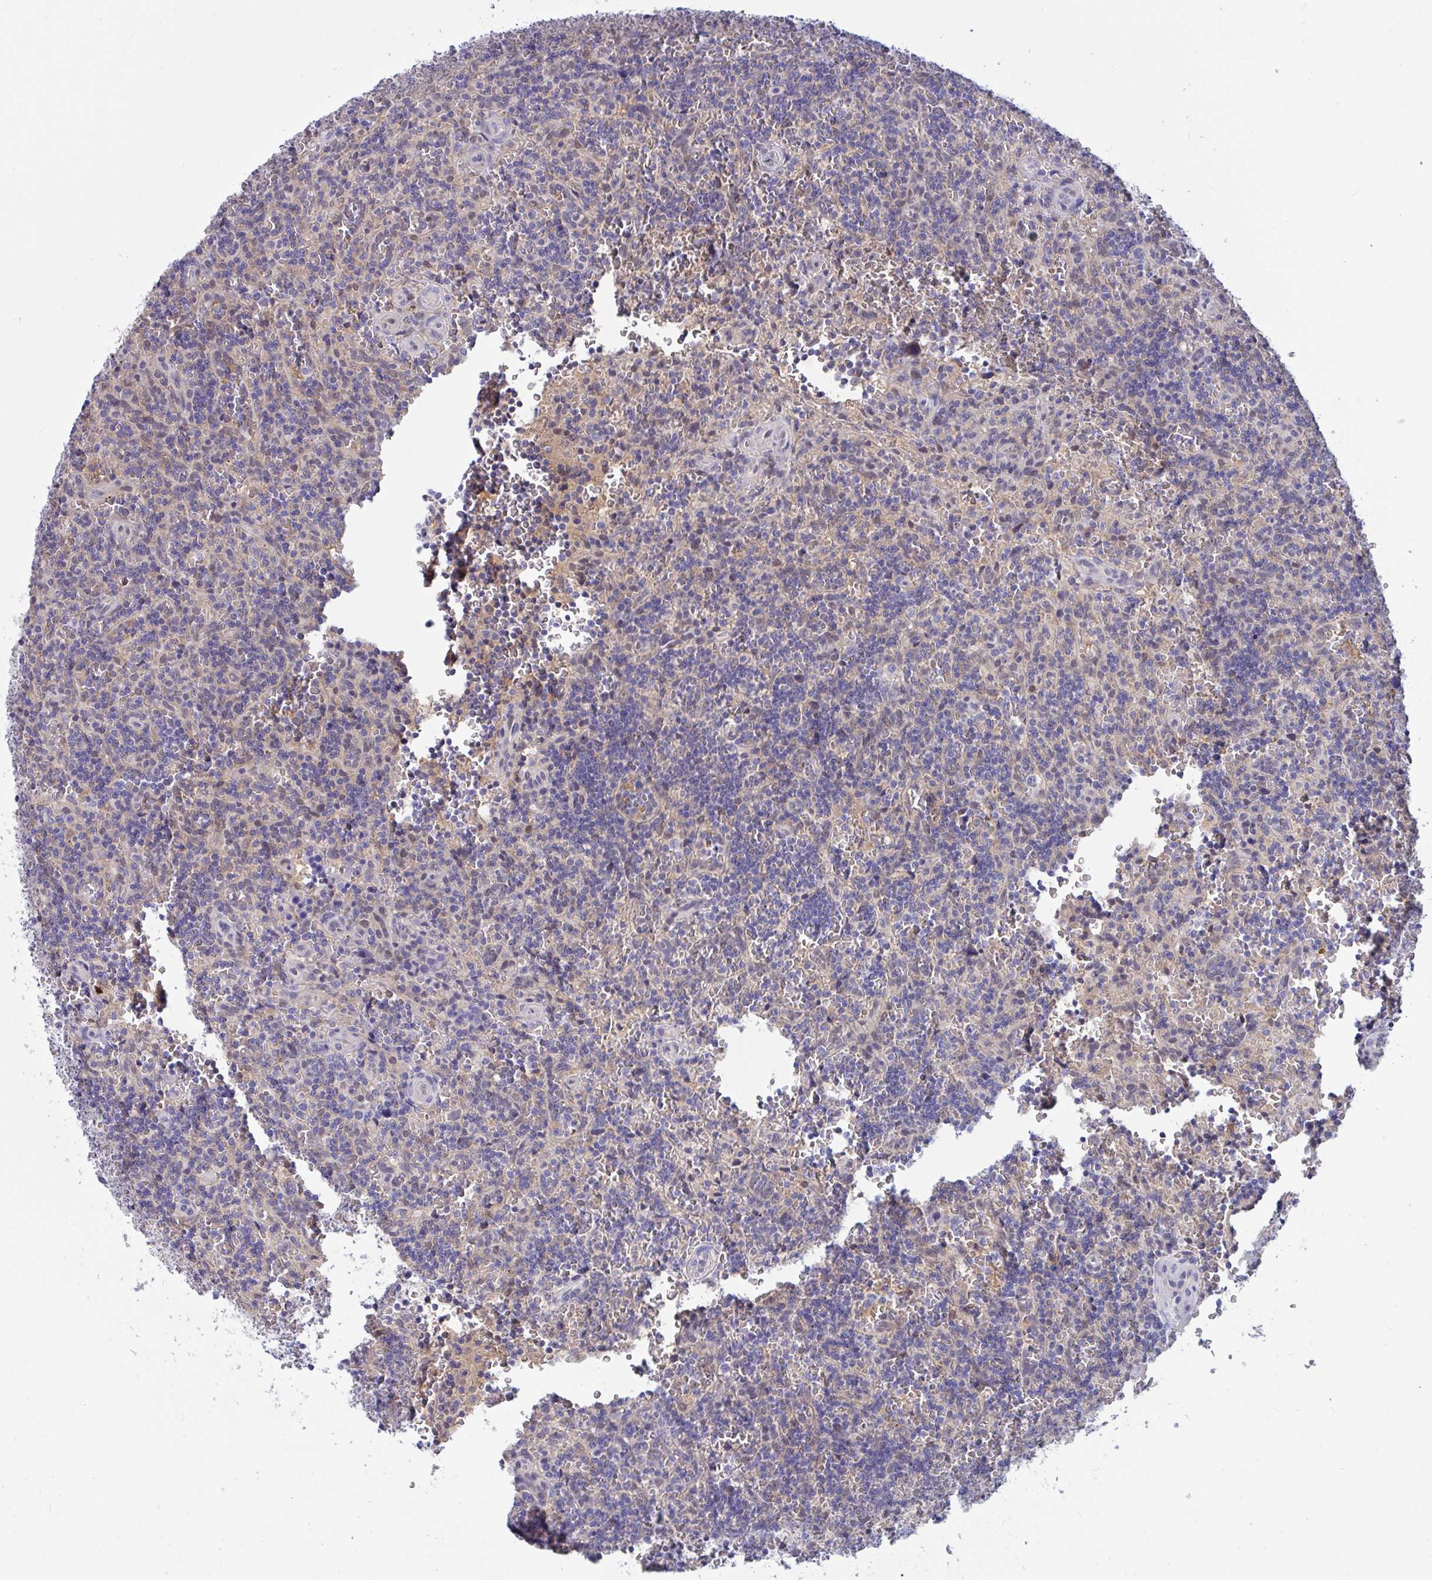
{"staining": {"intensity": "negative", "quantity": "none", "location": "none"}, "tissue": "lymphoma", "cell_type": "Tumor cells", "image_type": "cancer", "snomed": [{"axis": "morphology", "description": "Malignant lymphoma, non-Hodgkin's type, Low grade"}, {"axis": "topography", "description": "Spleen"}], "caption": "Tumor cells are negative for brown protein staining in malignant lymphoma, non-Hodgkin's type (low-grade).", "gene": "L3HYPDH", "patient": {"sex": "male", "age": 73}}